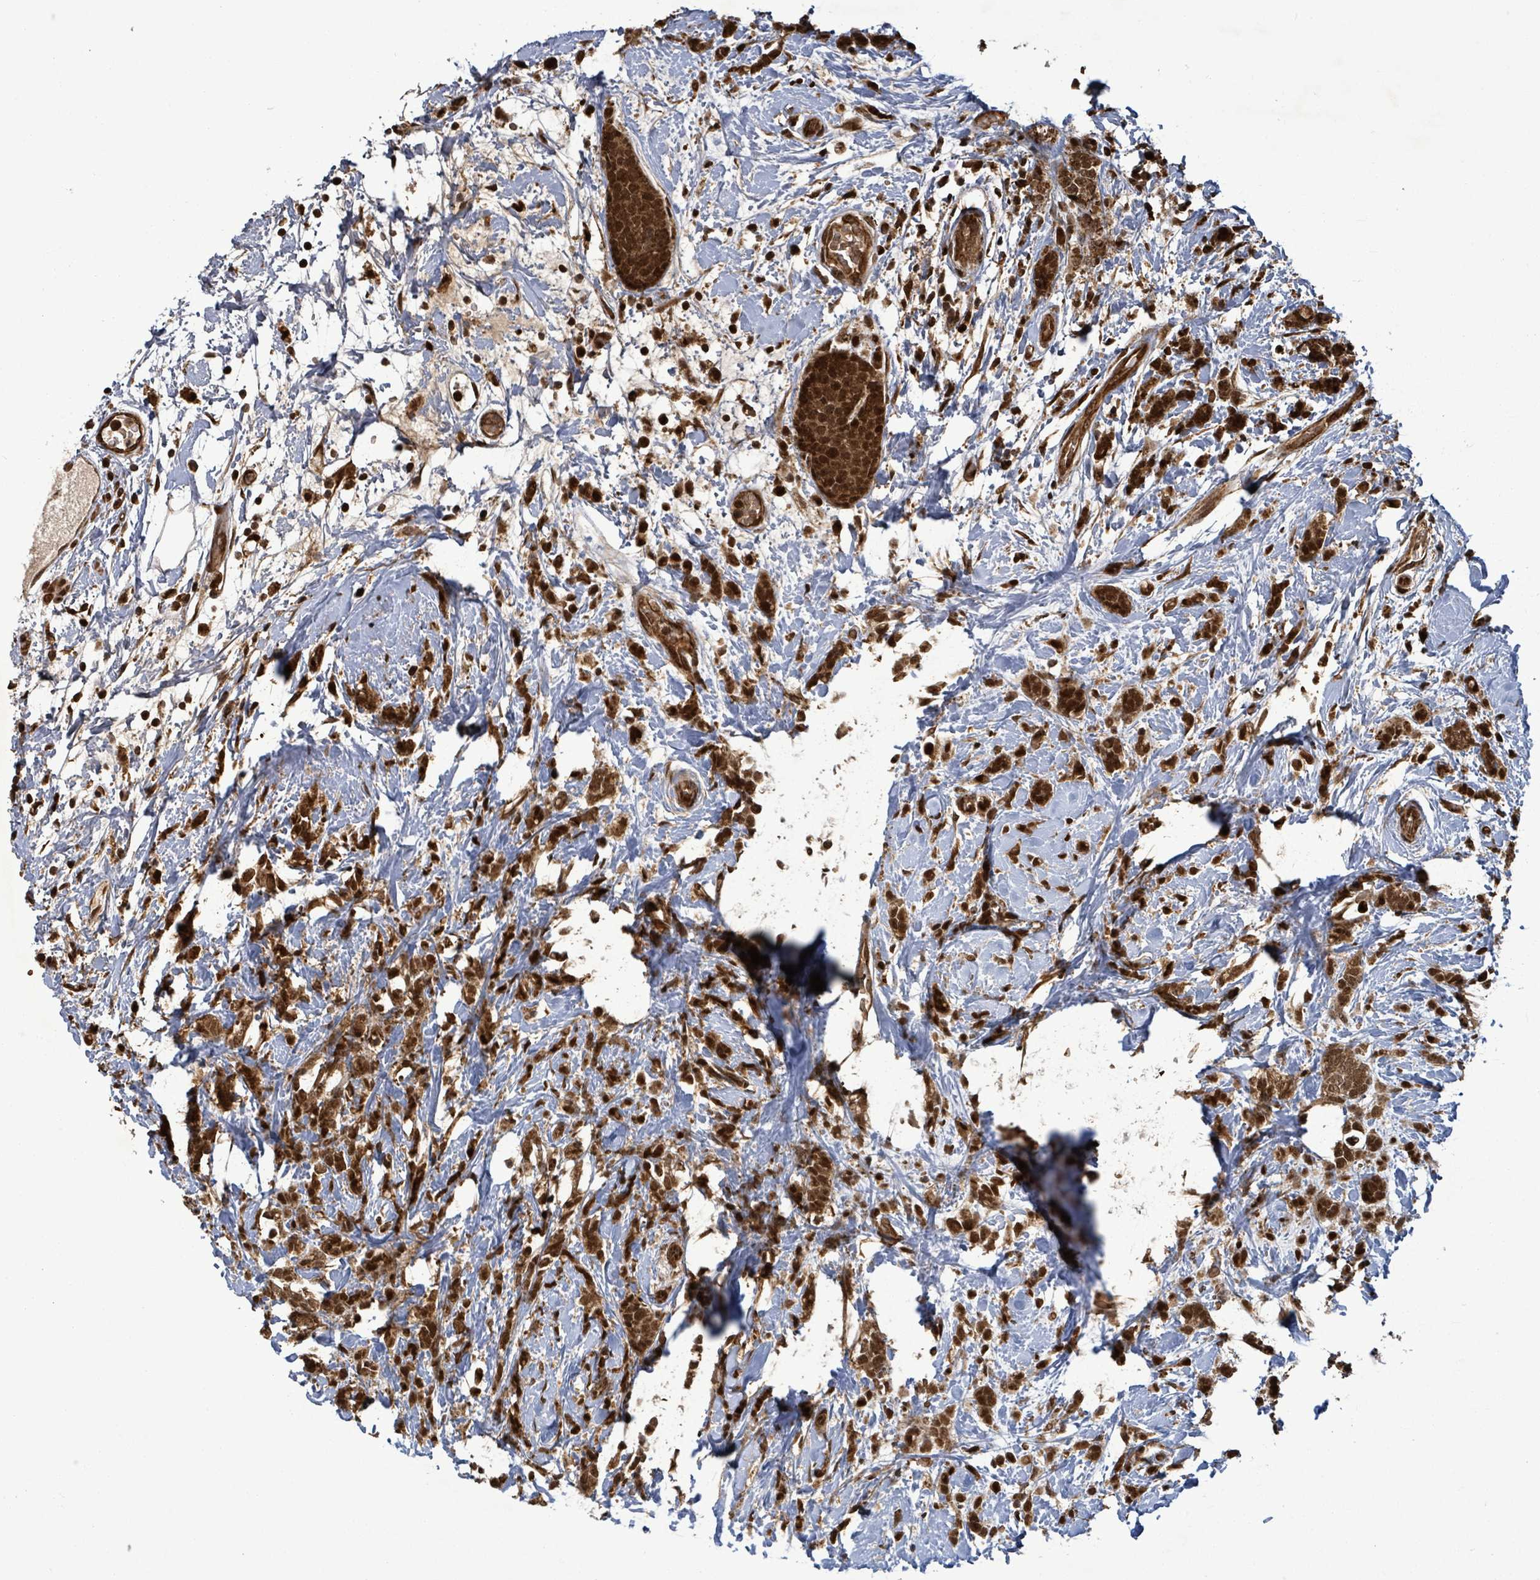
{"staining": {"intensity": "strong", "quantity": ">75%", "location": "cytoplasmic/membranous,nuclear"}, "tissue": "breast cancer", "cell_type": "Tumor cells", "image_type": "cancer", "snomed": [{"axis": "morphology", "description": "Lobular carcinoma"}, {"axis": "topography", "description": "Breast"}], "caption": "This histopathology image displays immunohistochemistry staining of breast cancer (lobular carcinoma), with high strong cytoplasmic/membranous and nuclear staining in about >75% of tumor cells.", "gene": "PATZ1", "patient": {"sex": "female", "age": 58}}